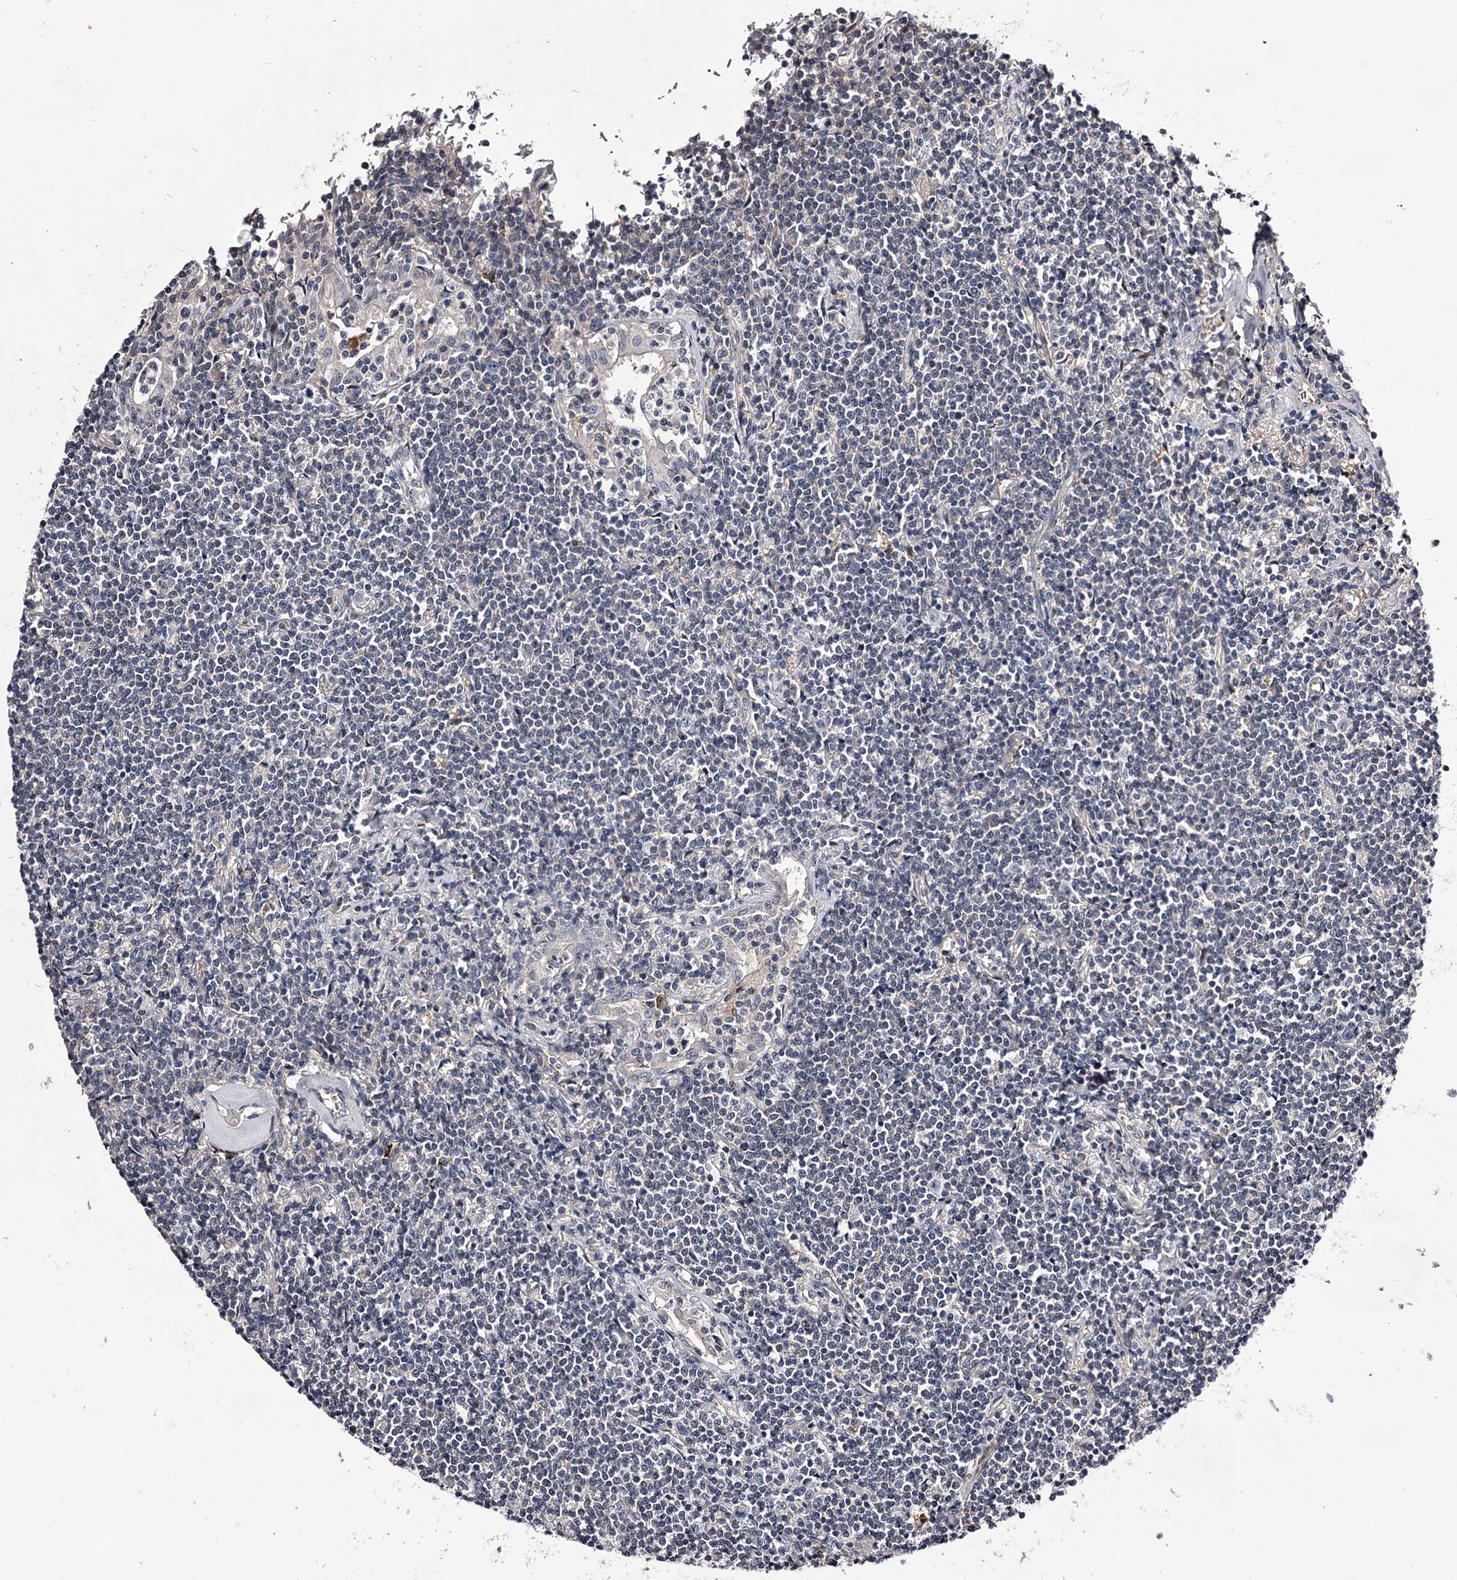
{"staining": {"intensity": "negative", "quantity": "none", "location": "none"}, "tissue": "lymphoma", "cell_type": "Tumor cells", "image_type": "cancer", "snomed": [{"axis": "morphology", "description": "Malignant lymphoma, non-Hodgkin's type, Low grade"}, {"axis": "topography", "description": "Lung"}], "caption": "Protein analysis of lymphoma exhibits no significant positivity in tumor cells.", "gene": "GSTO1", "patient": {"sex": "female", "age": 71}}